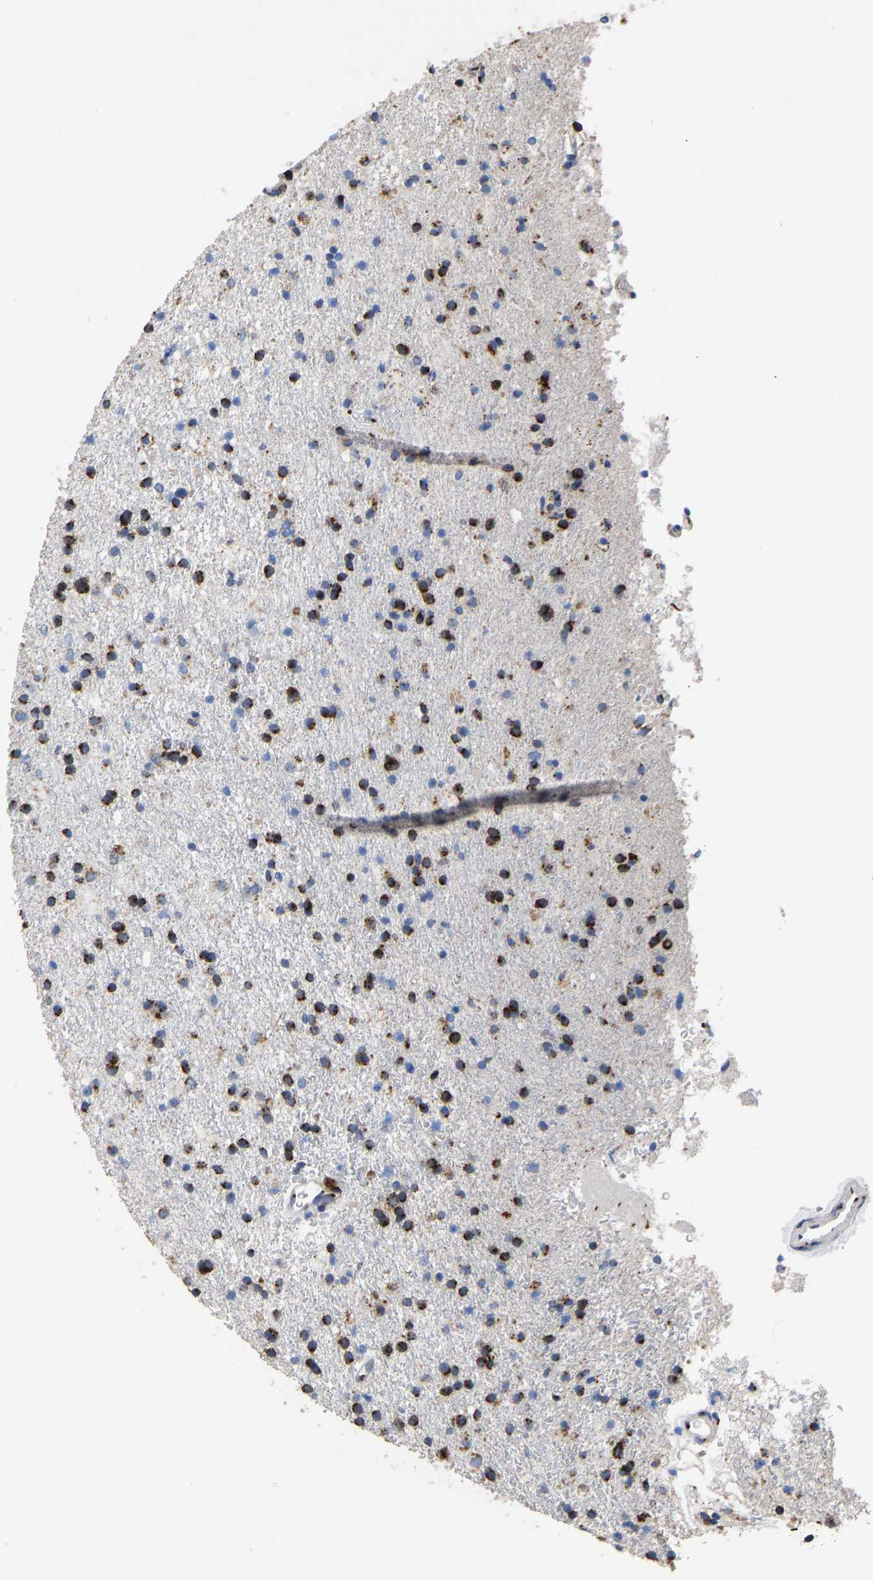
{"staining": {"intensity": "strong", "quantity": ">75%", "location": "cytoplasmic/membranous"}, "tissue": "glioma", "cell_type": "Tumor cells", "image_type": "cancer", "snomed": [{"axis": "morphology", "description": "Glioma, malignant, Low grade"}, {"axis": "topography", "description": "Brain"}], "caption": "Immunohistochemical staining of human glioma reveals high levels of strong cytoplasmic/membranous protein expression in about >75% of tumor cells.", "gene": "TMEM87A", "patient": {"sex": "male", "age": 65}}